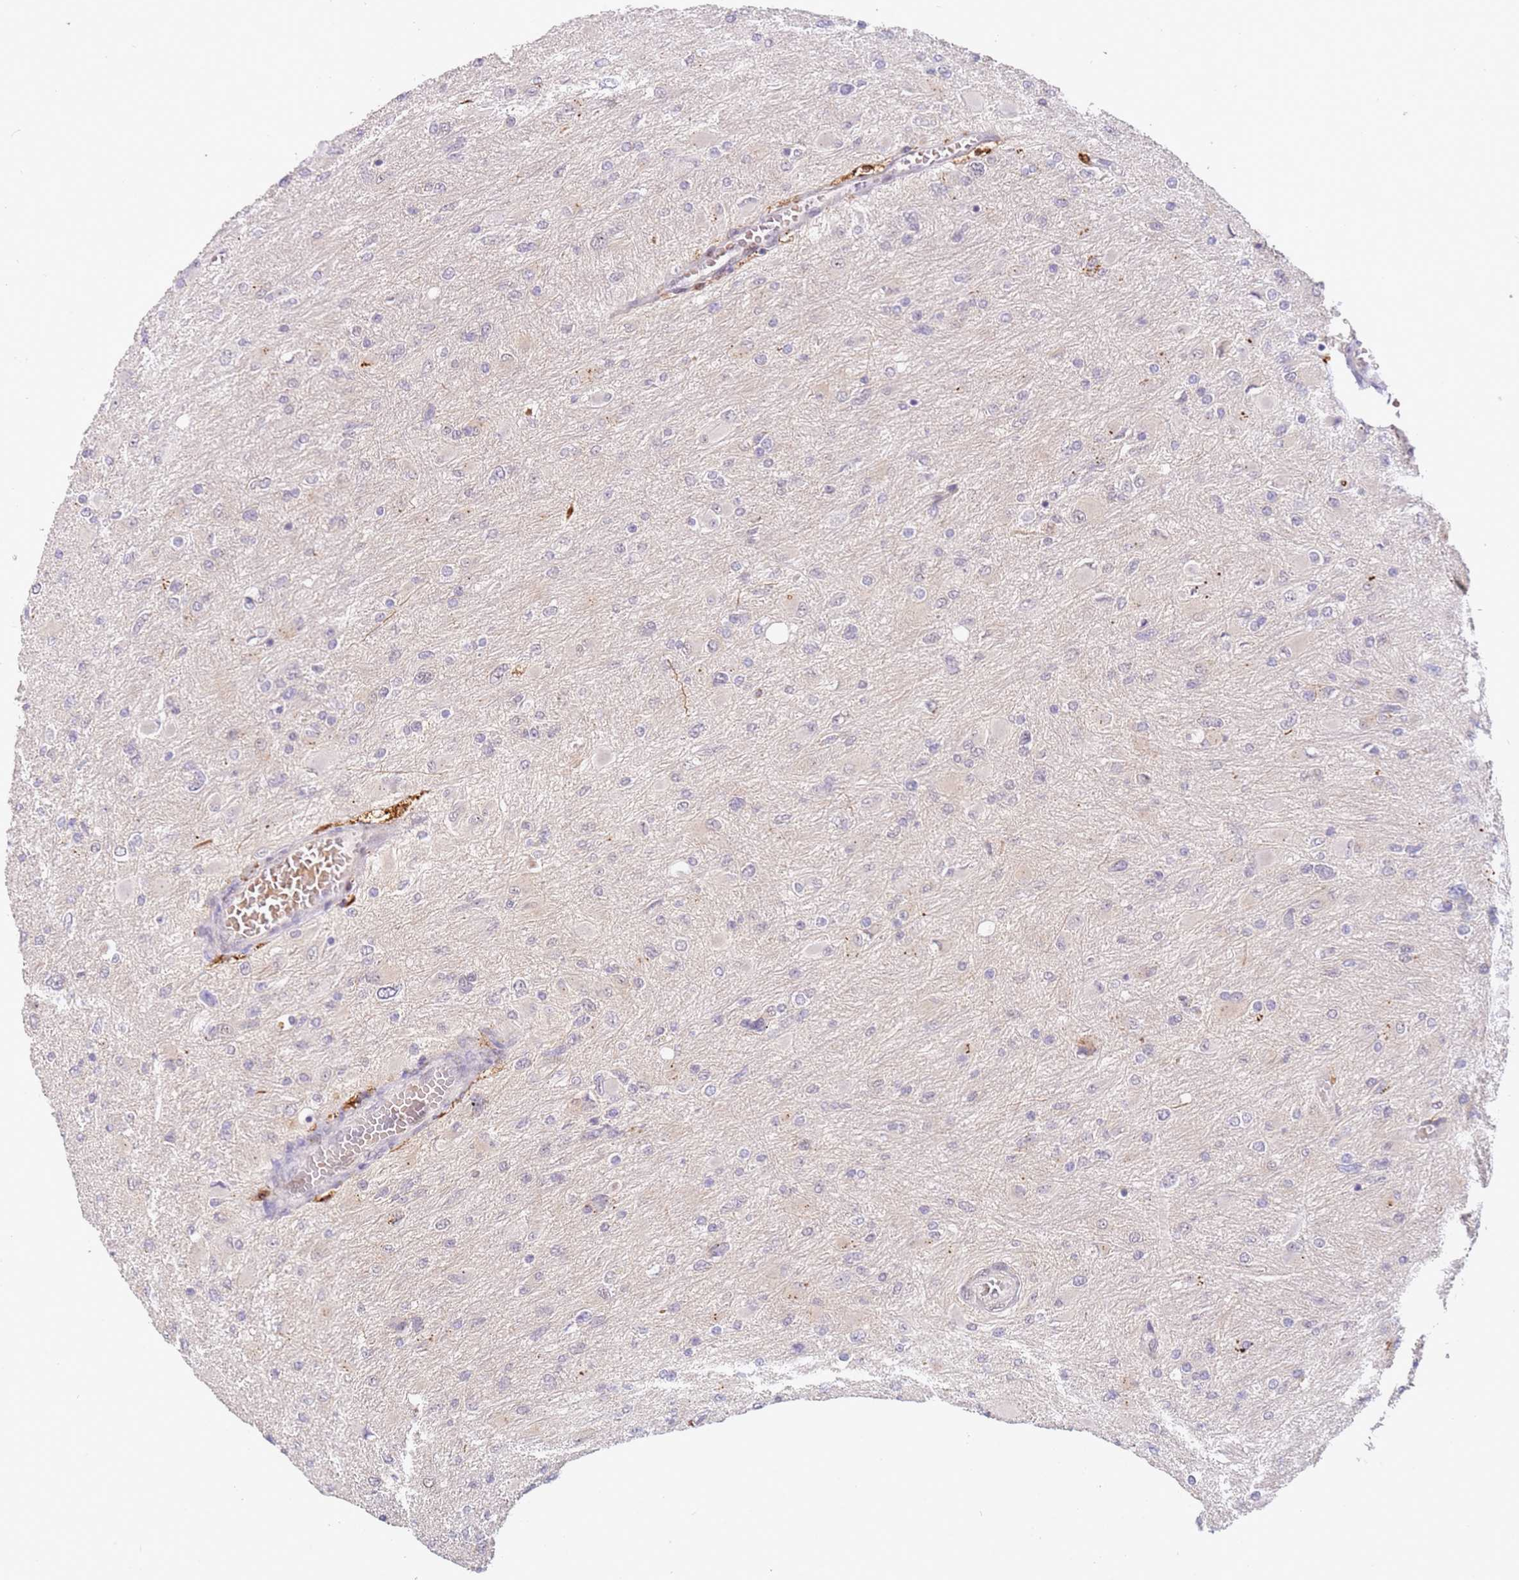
{"staining": {"intensity": "negative", "quantity": "none", "location": "none"}, "tissue": "glioma", "cell_type": "Tumor cells", "image_type": "cancer", "snomed": [{"axis": "morphology", "description": "Glioma, malignant, High grade"}, {"axis": "topography", "description": "Cerebral cortex"}], "caption": "High power microscopy micrograph of an immunohistochemistry (IHC) micrograph of malignant glioma (high-grade), revealing no significant staining in tumor cells.", "gene": "LGALSL", "patient": {"sex": "female", "age": 36}}